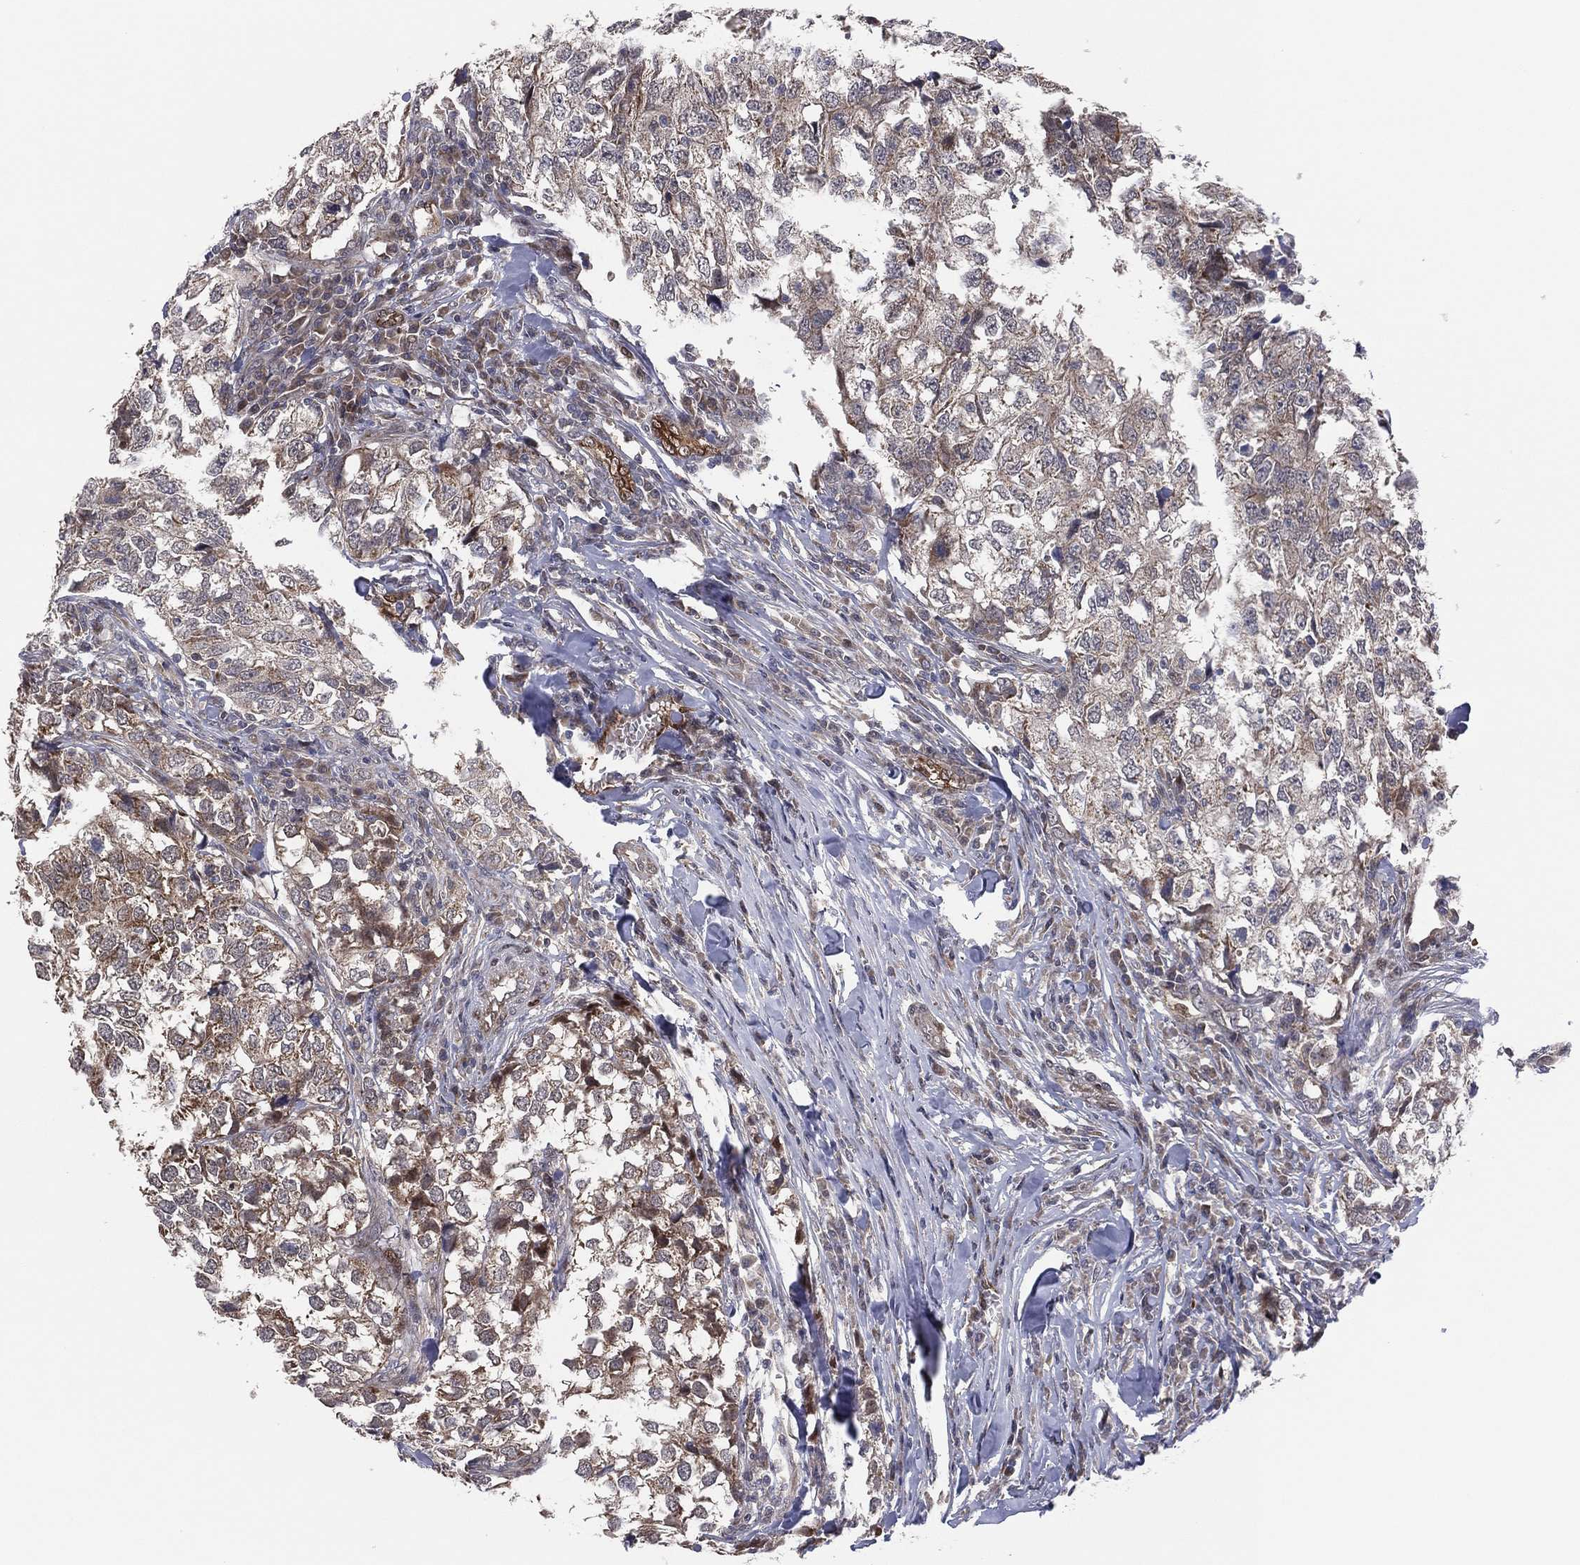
{"staining": {"intensity": "moderate", "quantity": "<25%", "location": "cytoplasmic/membranous,nuclear"}, "tissue": "breast cancer", "cell_type": "Tumor cells", "image_type": "cancer", "snomed": [{"axis": "morphology", "description": "Duct carcinoma"}, {"axis": "topography", "description": "Breast"}], "caption": "Intraductal carcinoma (breast) was stained to show a protein in brown. There is low levels of moderate cytoplasmic/membranous and nuclear positivity in about <25% of tumor cells.", "gene": "SNCG", "patient": {"sex": "female", "age": 30}}